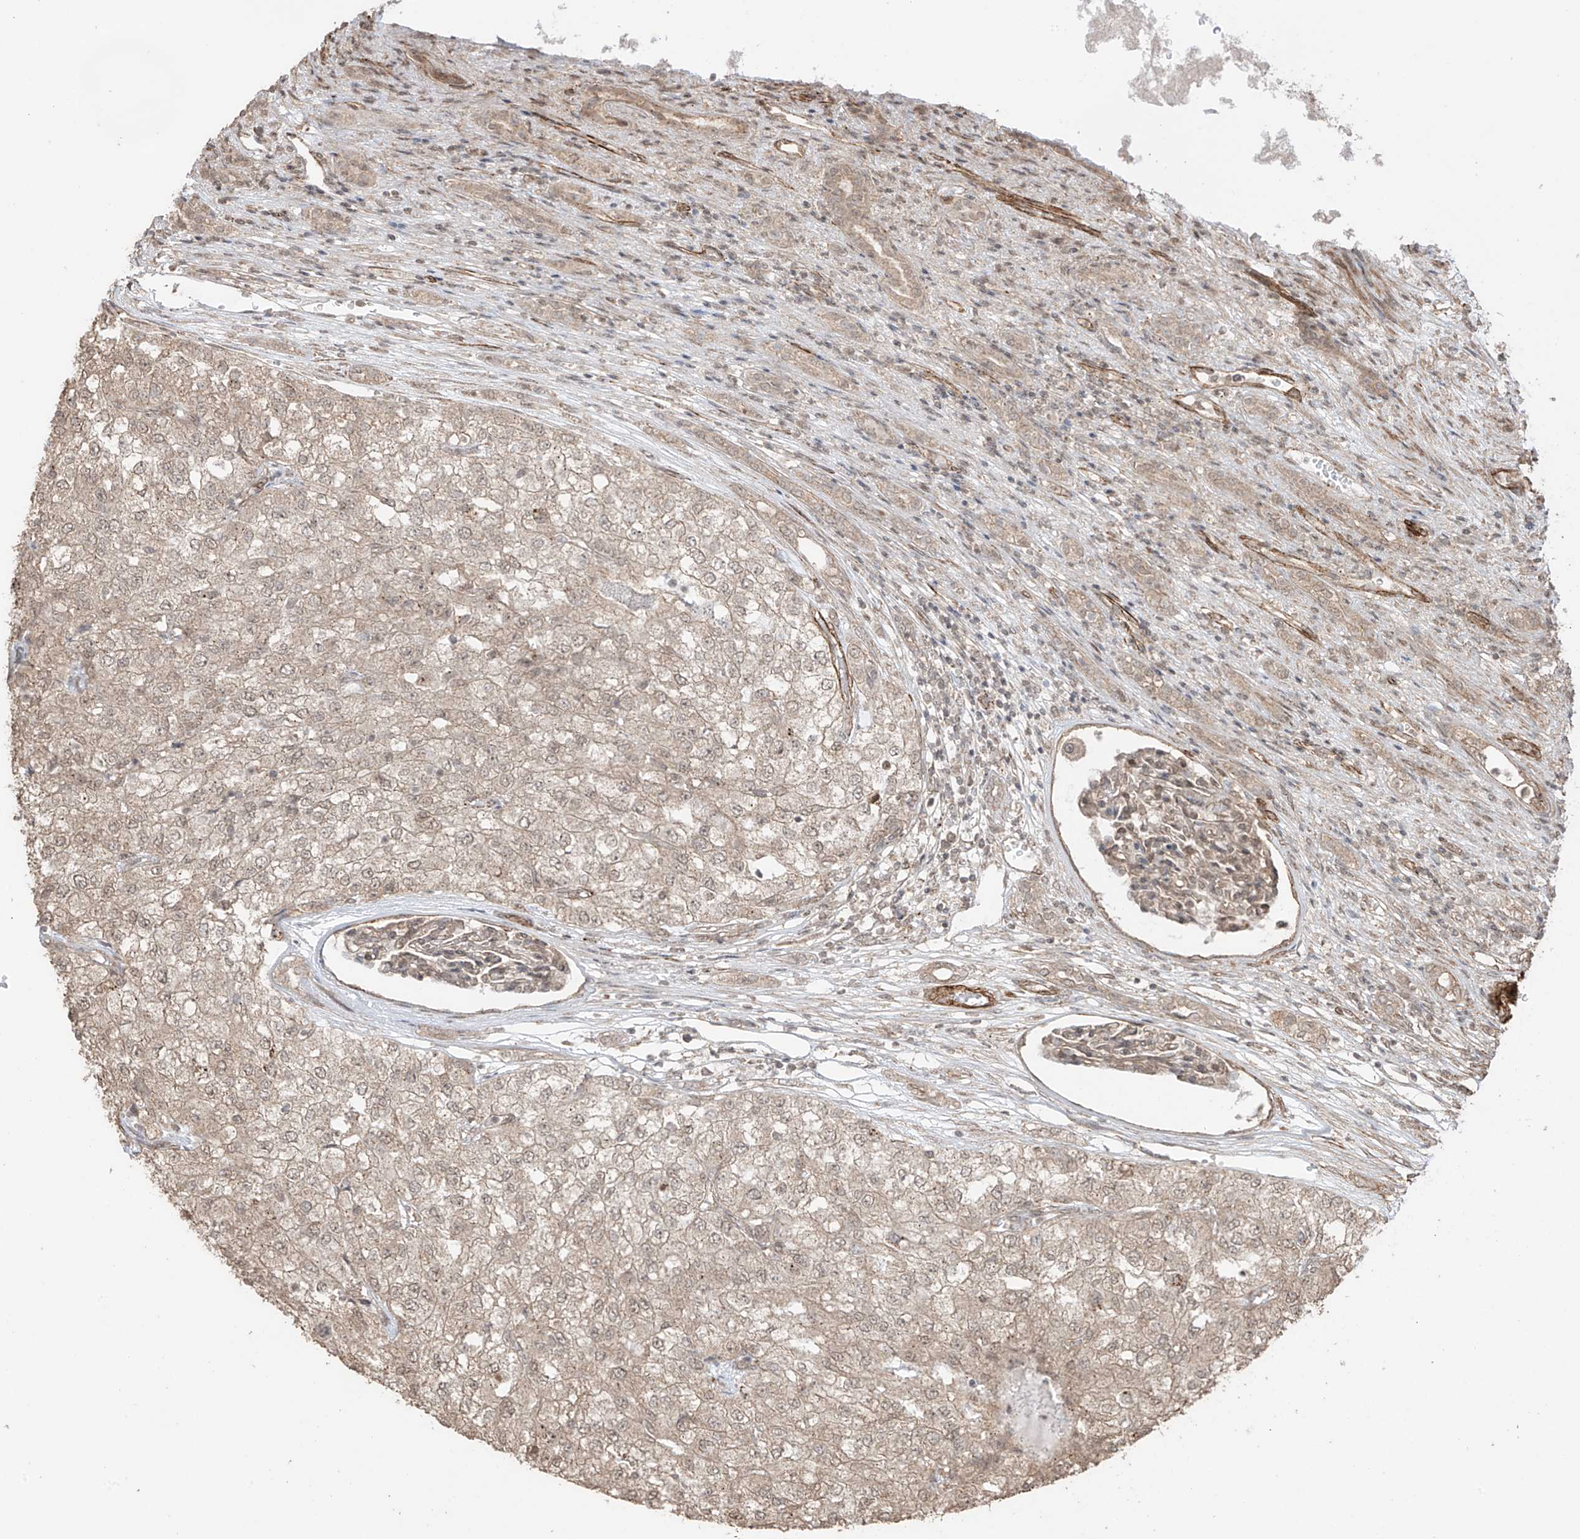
{"staining": {"intensity": "weak", "quantity": "25%-75%", "location": "cytoplasmic/membranous"}, "tissue": "renal cancer", "cell_type": "Tumor cells", "image_type": "cancer", "snomed": [{"axis": "morphology", "description": "Adenocarcinoma, NOS"}, {"axis": "topography", "description": "Kidney"}], "caption": "Tumor cells display low levels of weak cytoplasmic/membranous staining in approximately 25%-75% of cells in human renal cancer. Nuclei are stained in blue.", "gene": "TTLL5", "patient": {"sex": "female", "age": 54}}